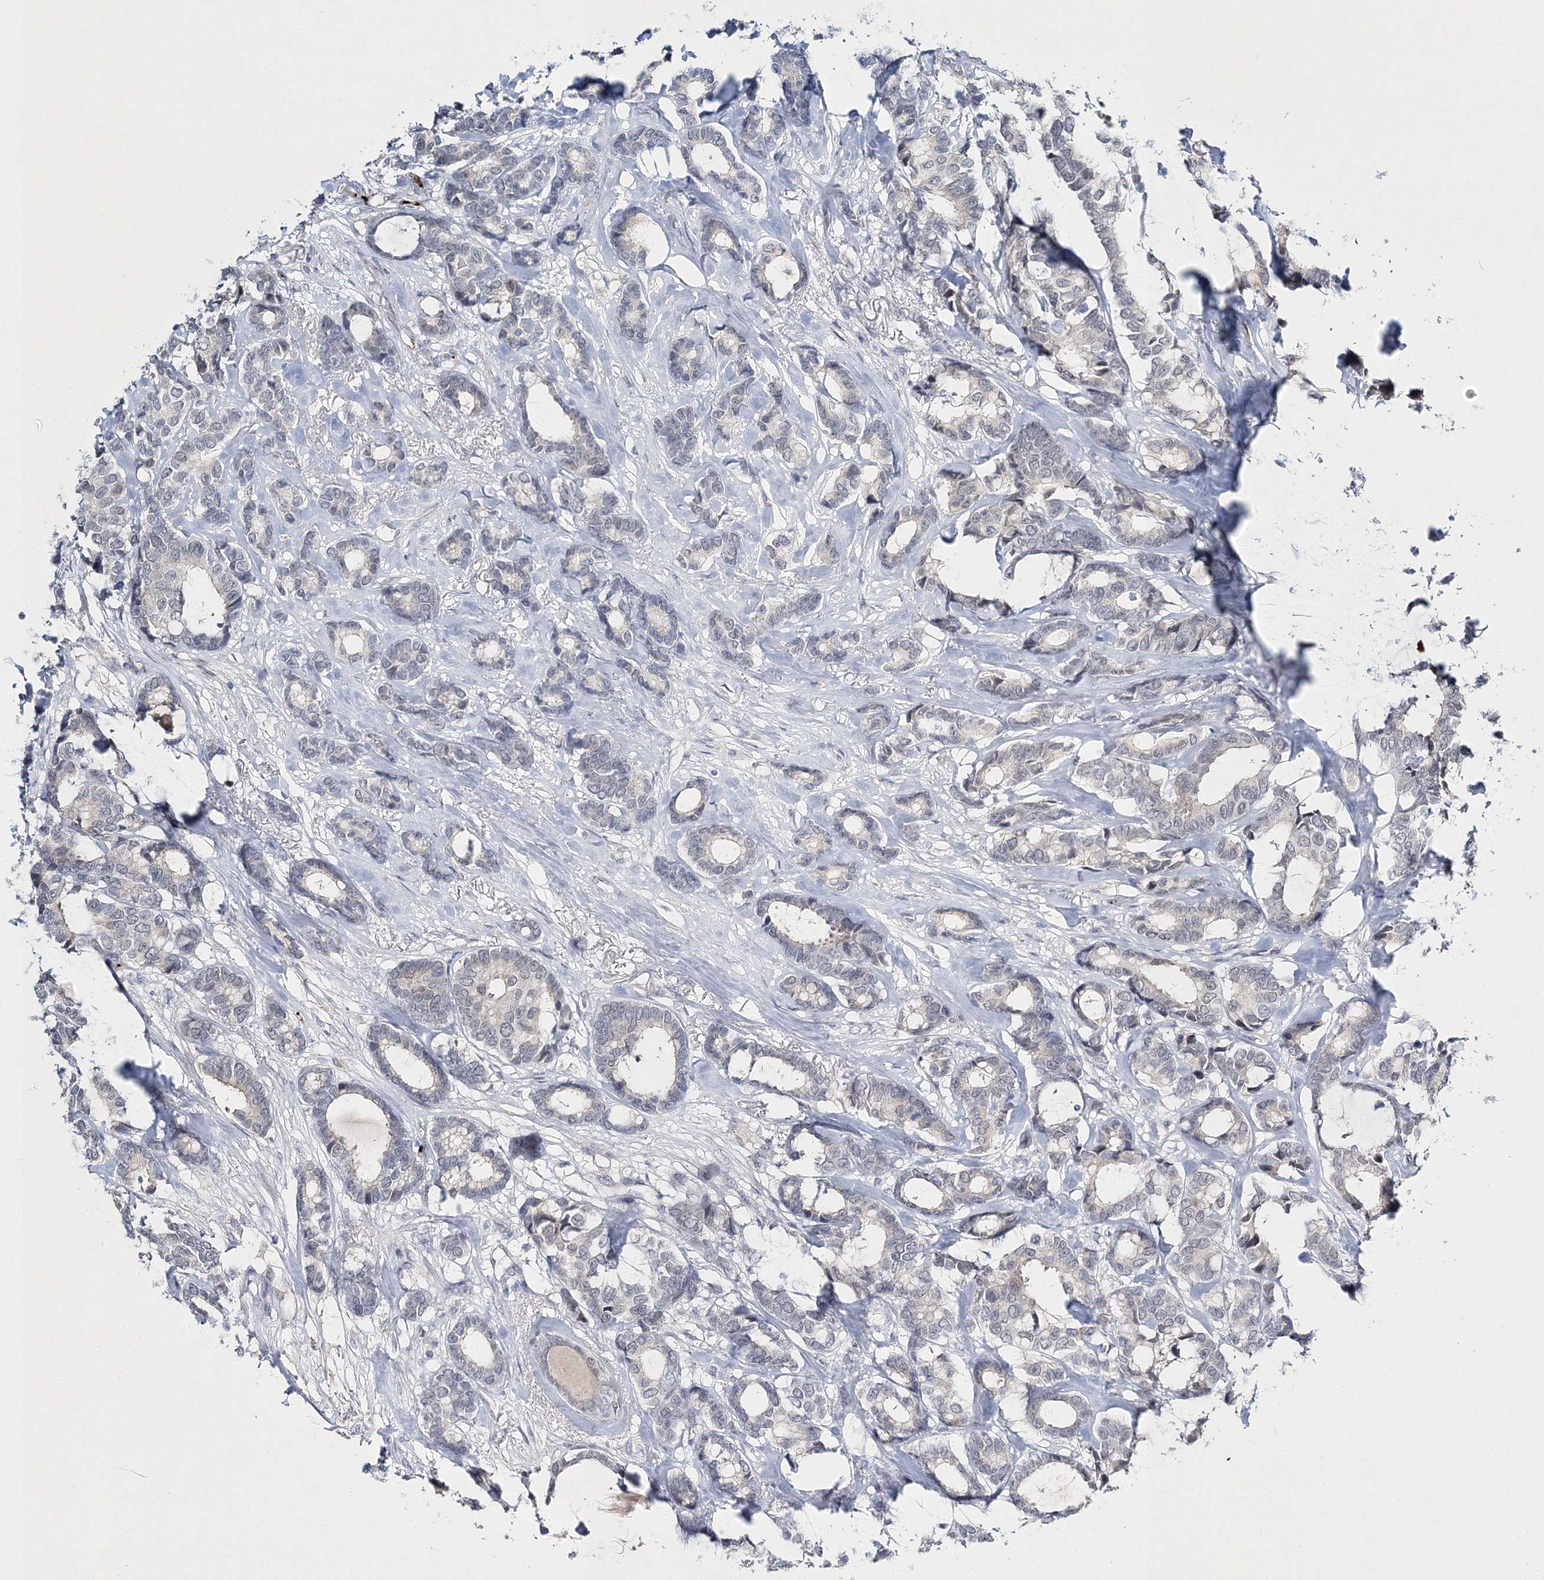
{"staining": {"intensity": "negative", "quantity": "none", "location": "none"}, "tissue": "breast cancer", "cell_type": "Tumor cells", "image_type": "cancer", "snomed": [{"axis": "morphology", "description": "Duct carcinoma"}, {"axis": "topography", "description": "Breast"}], "caption": "Protein analysis of infiltrating ductal carcinoma (breast) shows no significant expression in tumor cells. (DAB (3,3'-diaminobenzidine) immunohistochemistry, high magnification).", "gene": "MYOZ2", "patient": {"sex": "female", "age": 87}}